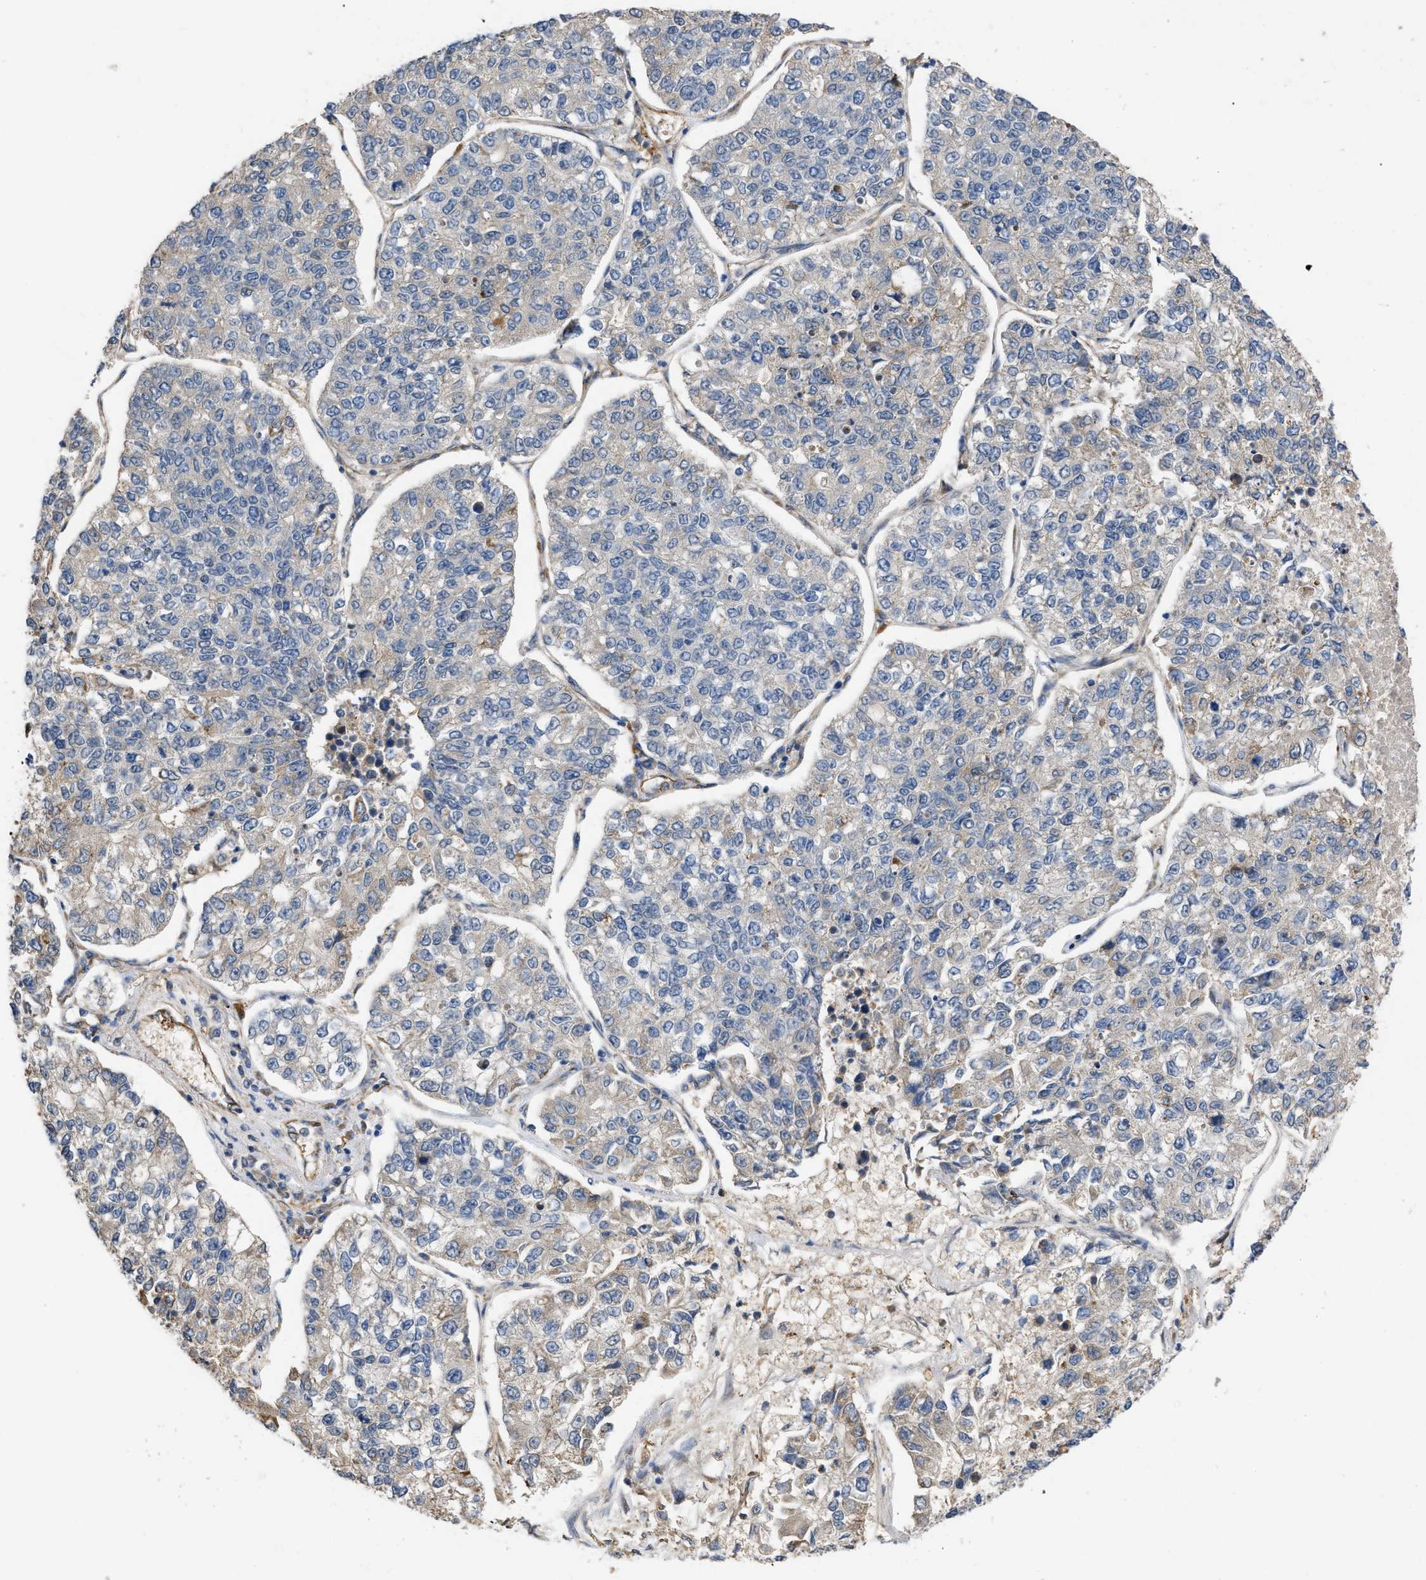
{"staining": {"intensity": "weak", "quantity": "<25%", "location": "cytoplasmic/membranous"}, "tissue": "lung cancer", "cell_type": "Tumor cells", "image_type": "cancer", "snomed": [{"axis": "morphology", "description": "Adenocarcinoma, NOS"}, {"axis": "topography", "description": "Lung"}], "caption": "The image reveals no significant expression in tumor cells of lung adenocarcinoma.", "gene": "SLC4A11", "patient": {"sex": "male", "age": 49}}